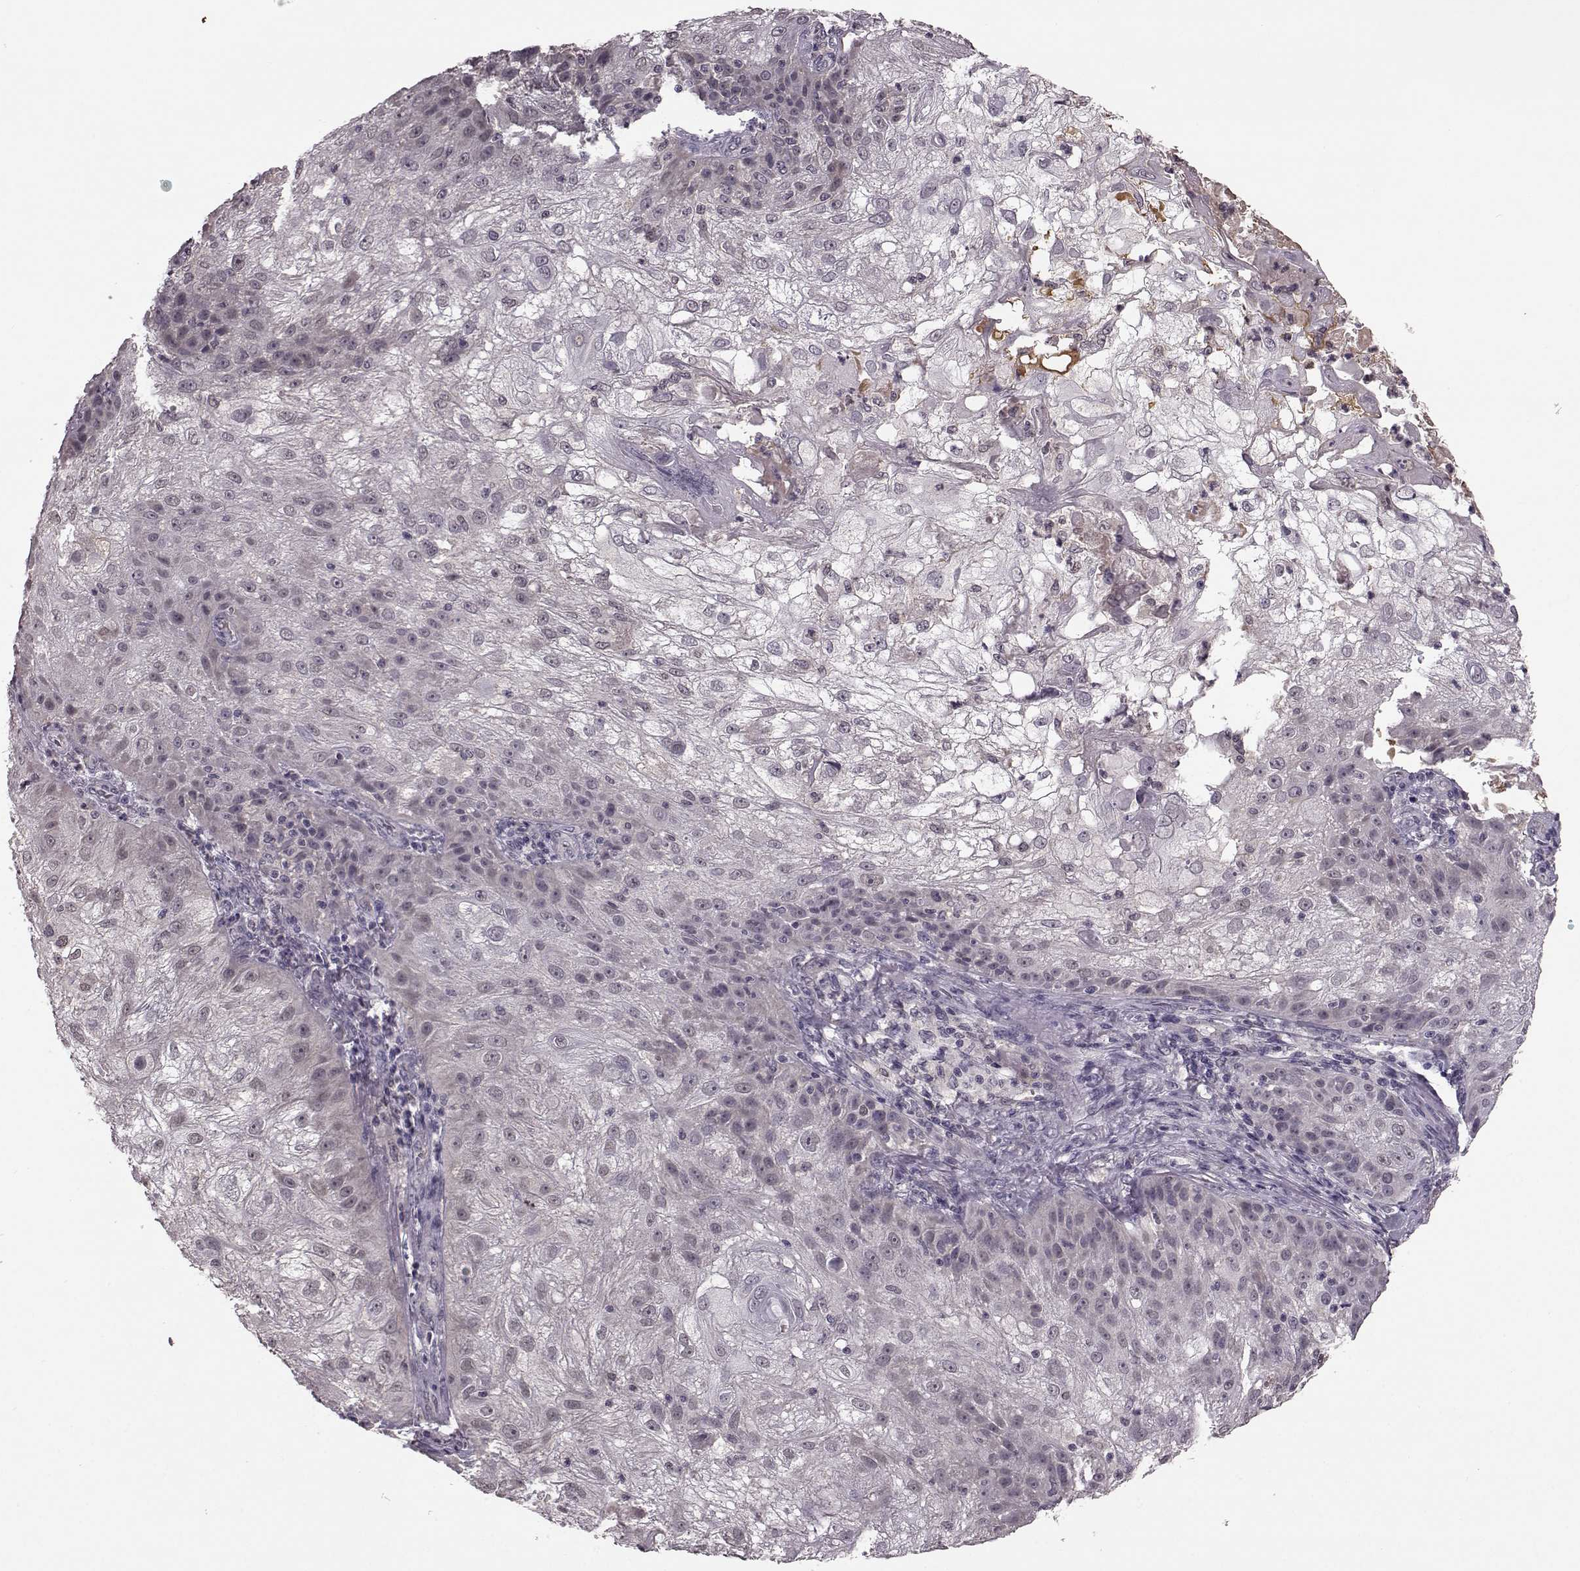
{"staining": {"intensity": "negative", "quantity": "none", "location": "none"}, "tissue": "skin cancer", "cell_type": "Tumor cells", "image_type": "cancer", "snomed": [{"axis": "morphology", "description": "Normal tissue, NOS"}, {"axis": "morphology", "description": "Squamous cell carcinoma, NOS"}, {"axis": "topography", "description": "Skin"}], "caption": "High magnification brightfield microscopy of squamous cell carcinoma (skin) stained with DAB (3,3'-diaminobenzidine) (brown) and counterstained with hematoxylin (blue): tumor cells show no significant staining.", "gene": "NRL", "patient": {"sex": "female", "age": 83}}